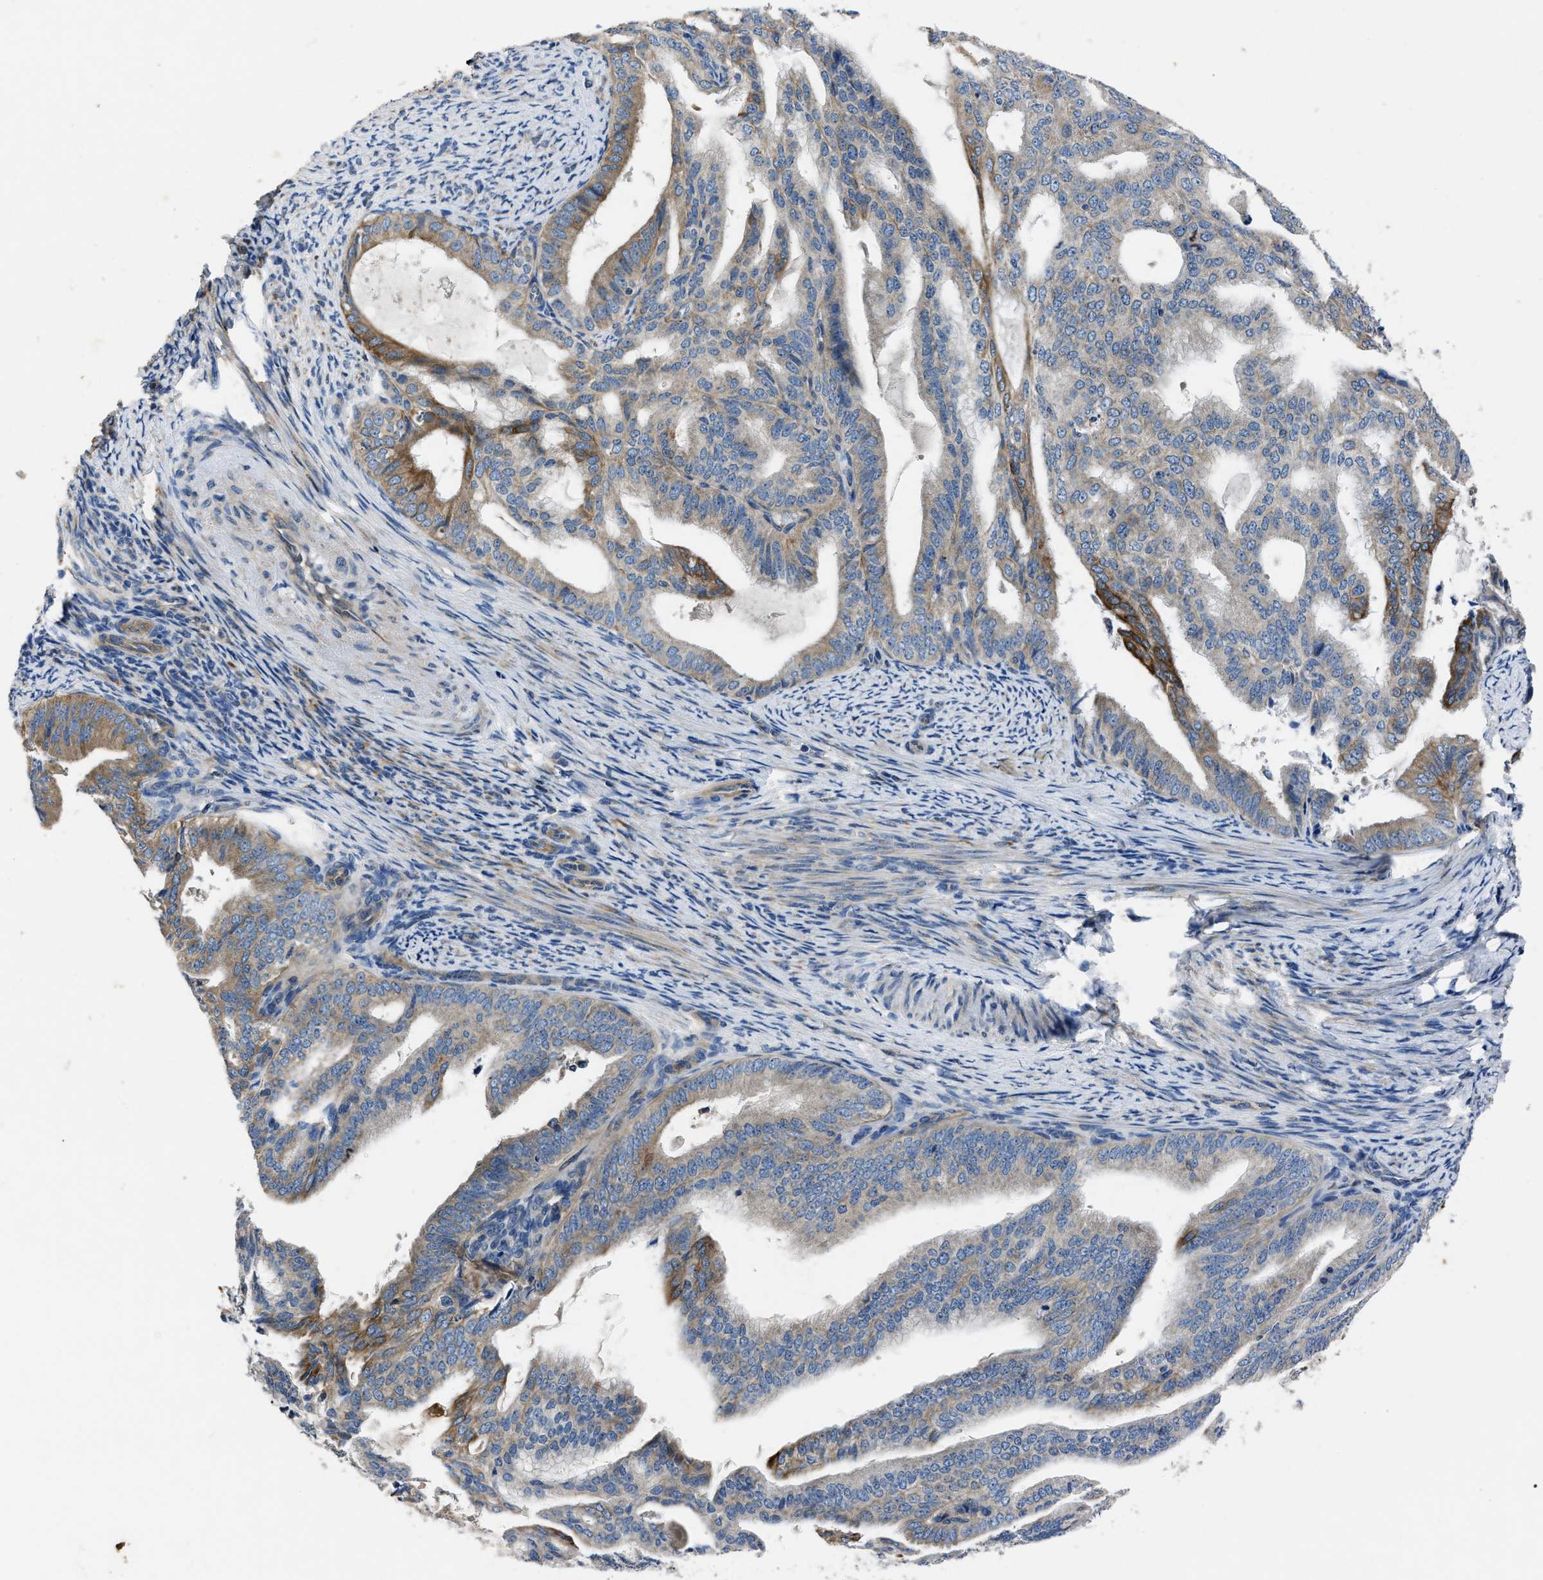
{"staining": {"intensity": "weak", "quantity": "<25%", "location": "cytoplasmic/membranous"}, "tissue": "endometrial cancer", "cell_type": "Tumor cells", "image_type": "cancer", "snomed": [{"axis": "morphology", "description": "Adenocarcinoma, NOS"}, {"axis": "topography", "description": "Endometrium"}], "caption": "This is an IHC image of endometrial adenocarcinoma. There is no staining in tumor cells.", "gene": "ERC1", "patient": {"sex": "female", "age": 58}}